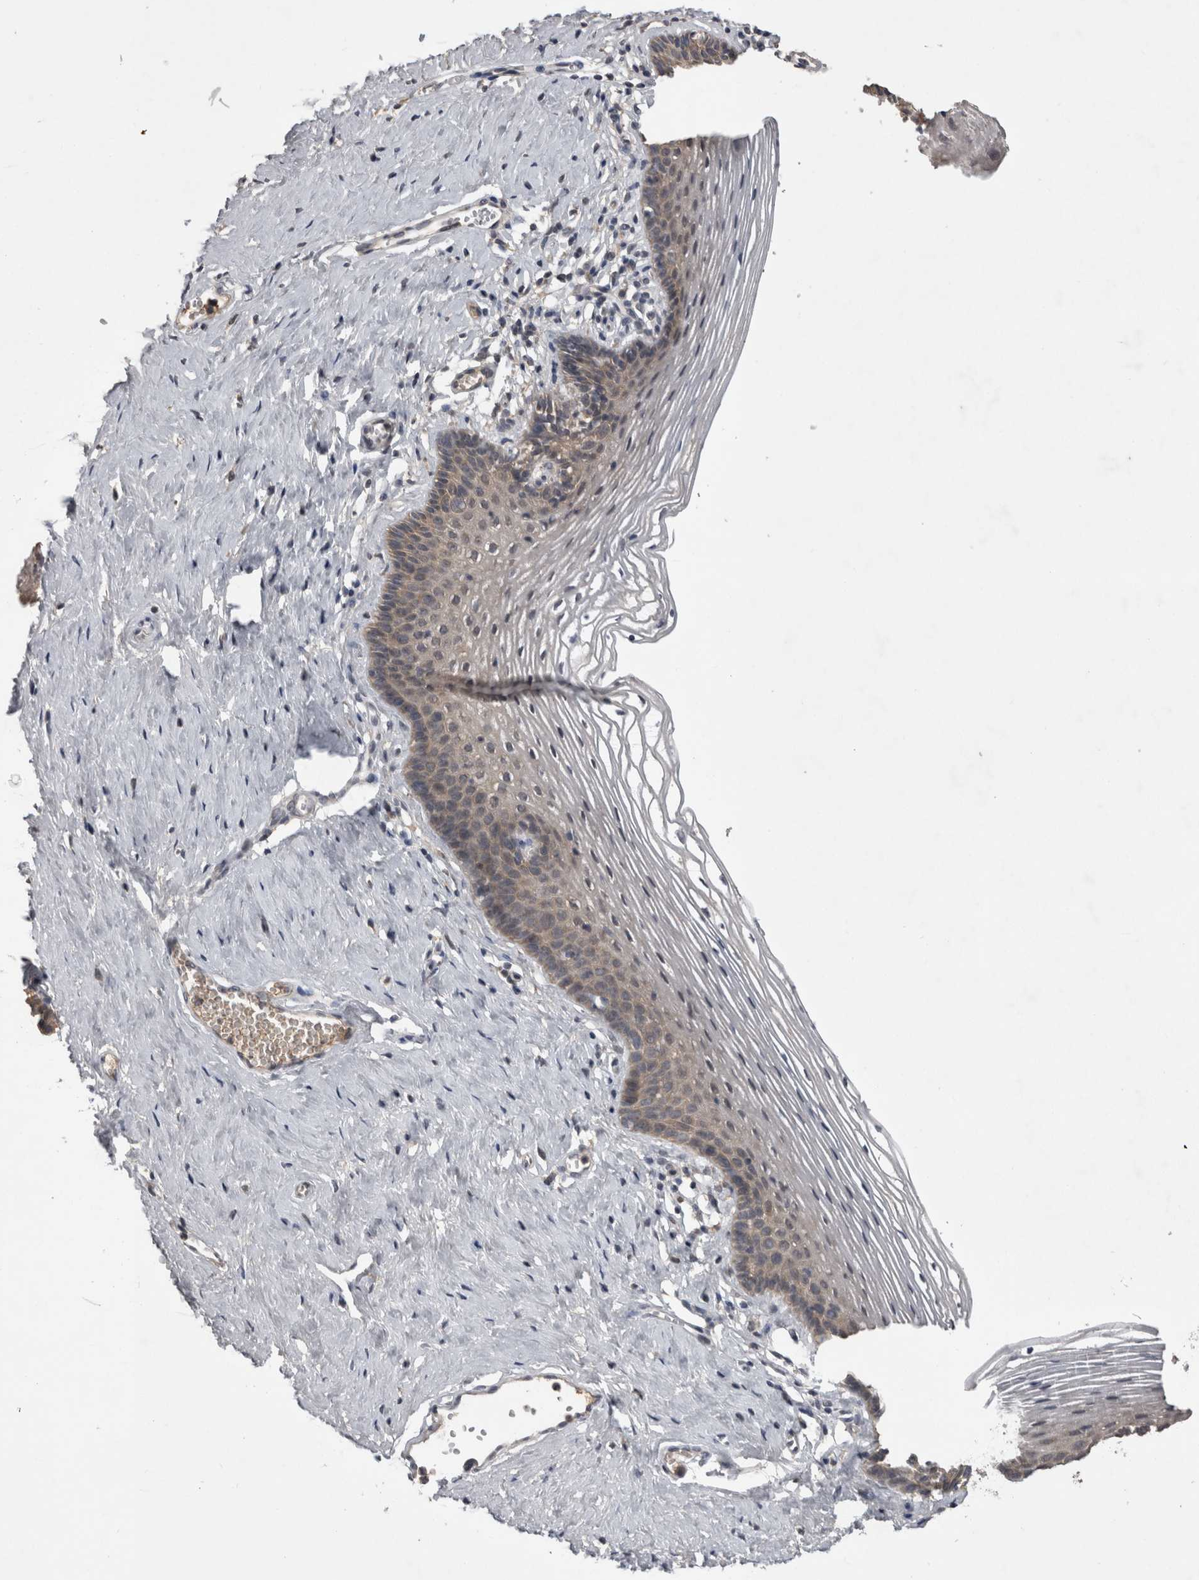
{"staining": {"intensity": "weak", "quantity": "25%-75%", "location": "cytoplasmic/membranous"}, "tissue": "vagina", "cell_type": "Squamous epithelial cells", "image_type": "normal", "snomed": [{"axis": "morphology", "description": "Normal tissue, NOS"}, {"axis": "topography", "description": "Vagina"}], "caption": "A micrograph showing weak cytoplasmic/membranous staining in approximately 25%-75% of squamous epithelial cells in benign vagina, as visualized by brown immunohistochemical staining.", "gene": "ZNF114", "patient": {"sex": "female", "age": 32}}